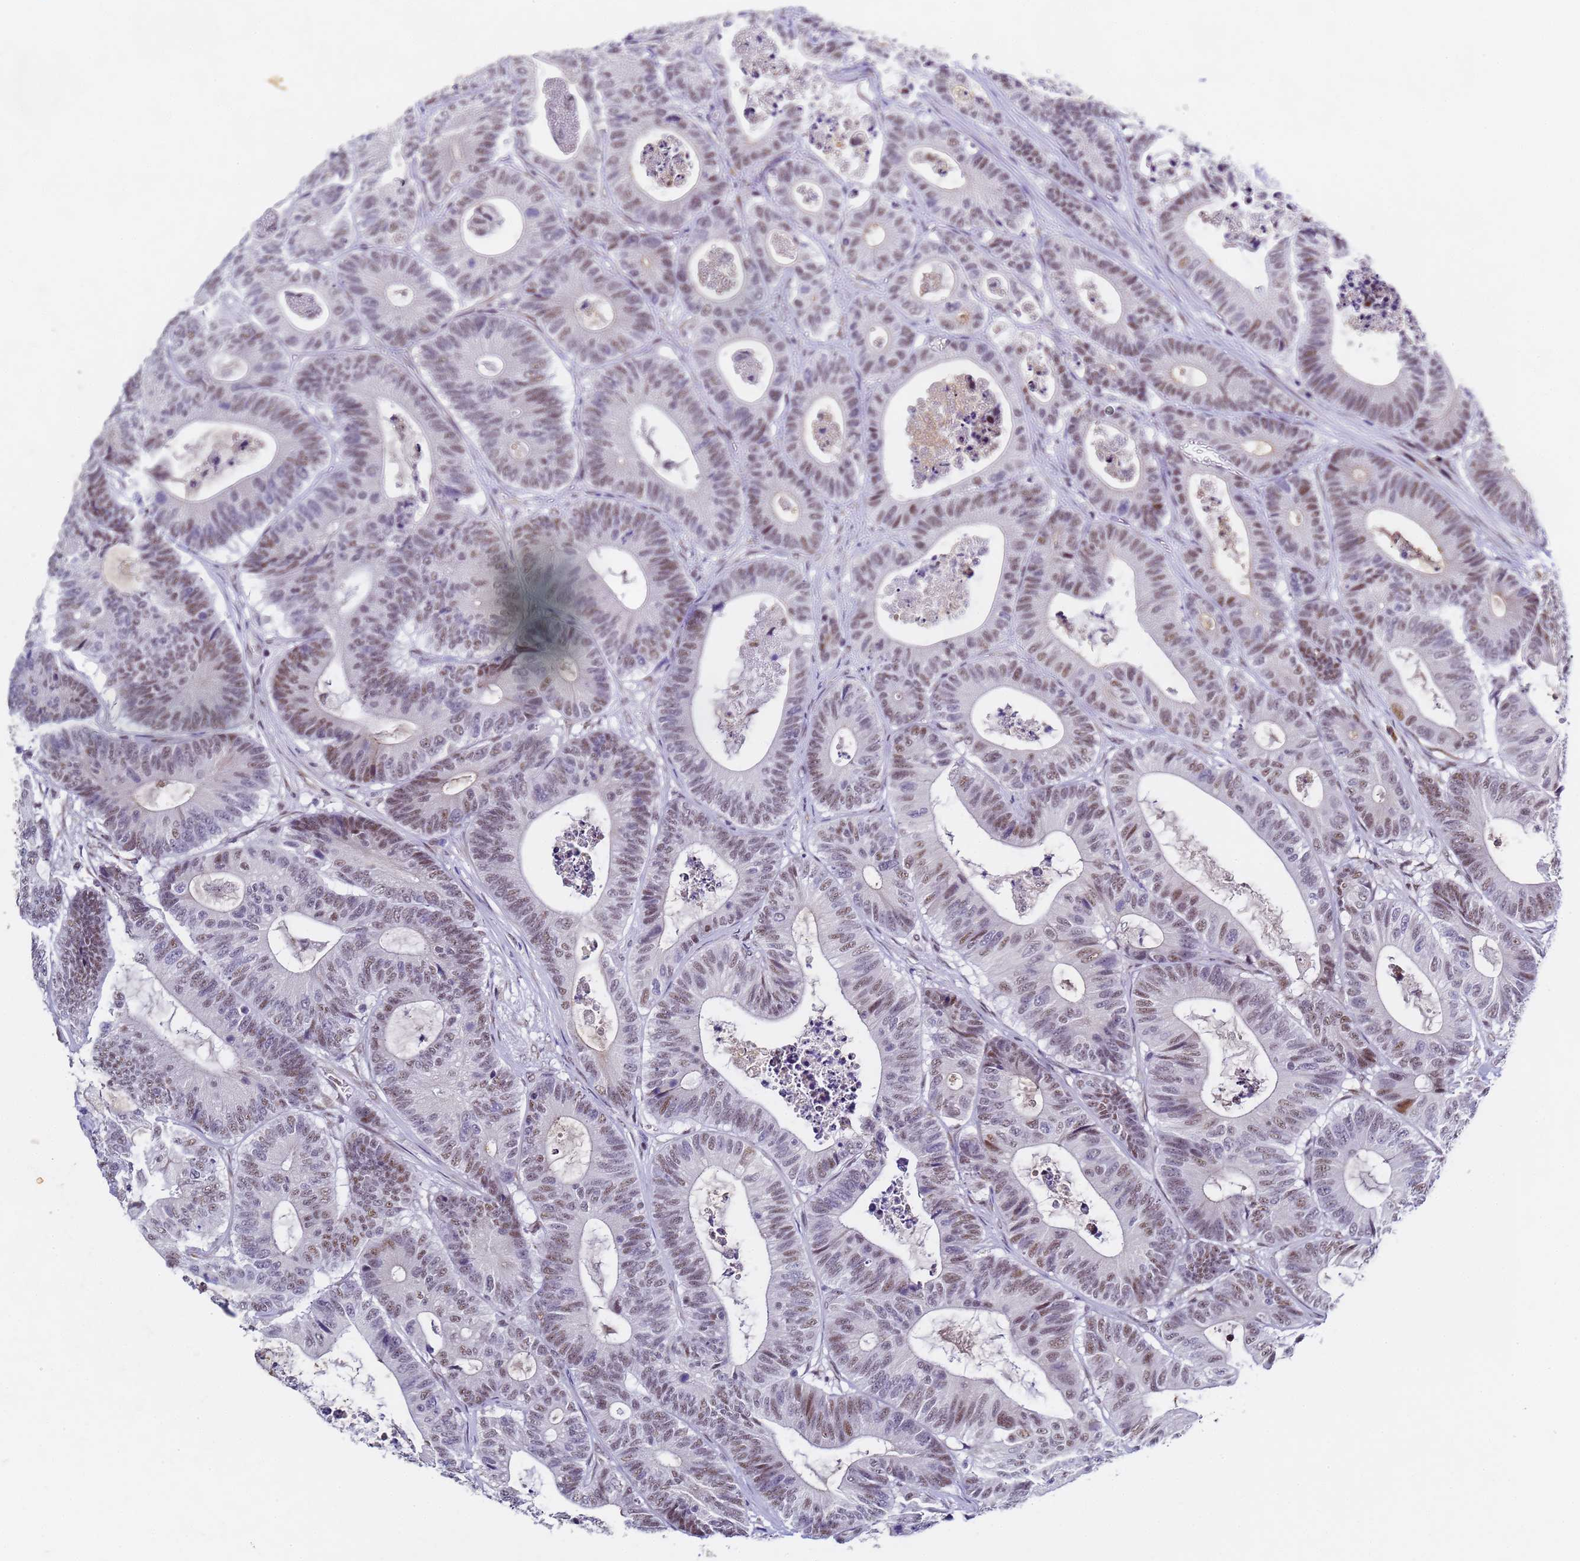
{"staining": {"intensity": "weak", "quantity": "25%-75%", "location": "nuclear"}, "tissue": "colorectal cancer", "cell_type": "Tumor cells", "image_type": "cancer", "snomed": [{"axis": "morphology", "description": "Adenocarcinoma, NOS"}, {"axis": "topography", "description": "Colon"}], "caption": "Weak nuclear expression is present in about 25%-75% of tumor cells in colorectal cancer (adenocarcinoma). (DAB IHC with brightfield microscopy, high magnification).", "gene": "FNBP4", "patient": {"sex": "female", "age": 84}}